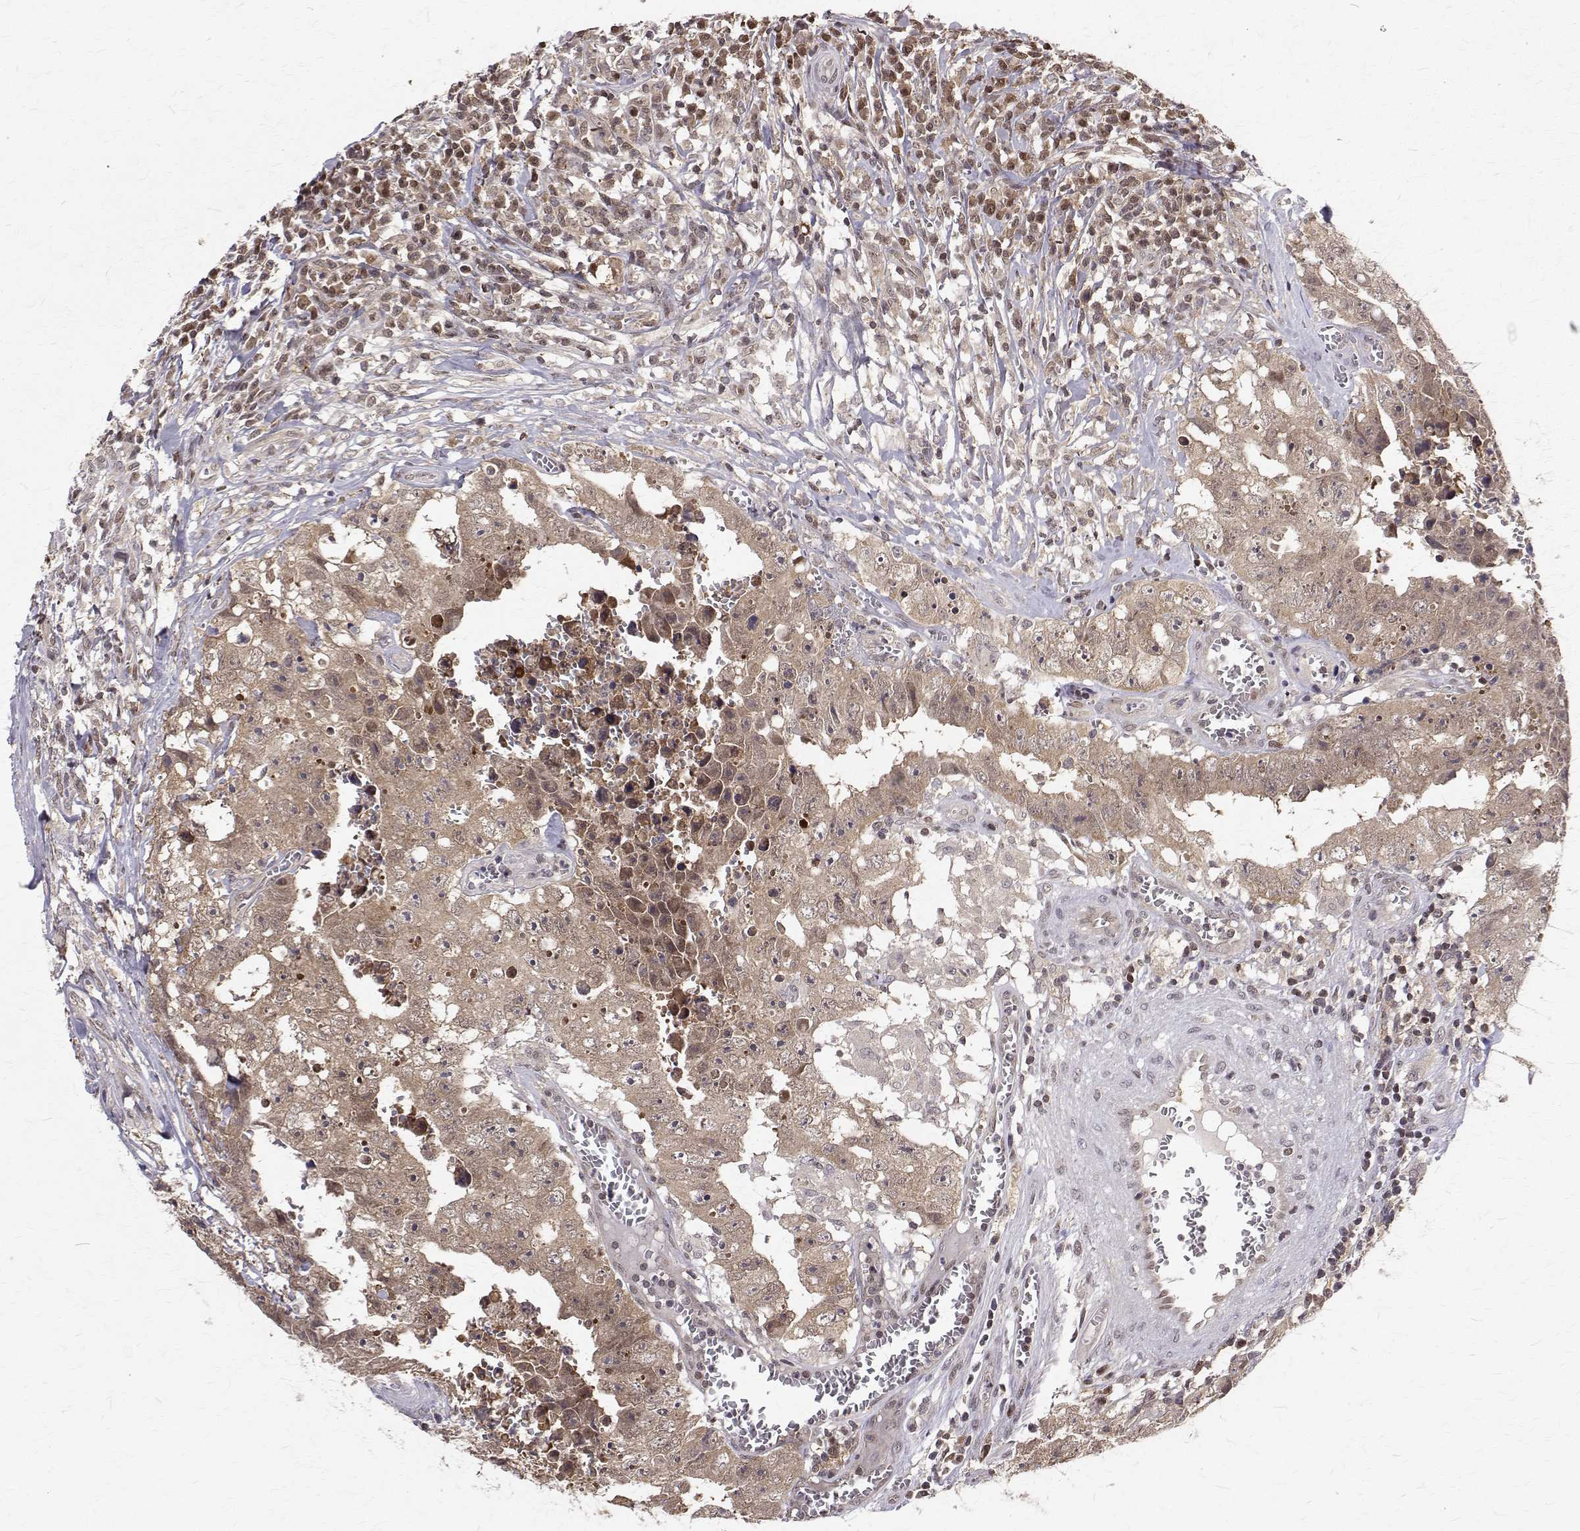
{"staining": {"intensity": "weak", "quantity": "25%-75%", "location": "cytoplasmic/membranous,nuclear"}, "tissue": "testis cancer", "cell_type": "Tumor cells", "image_type": "cancer", "snomed": [{"axis": "morphology", "description": "Carcinoma, Embryonal, NOS"}, {"axis": "topography", "description": "Testis"}], "caption": "About 25%-75% of tumor cells in testis cancer display weak cytoplasmic/membranous and nuclear protein positivity as visualized by brown immunohistochemical staining.", "gene": "NIF3L1", "patient": {"sex": "male", "age": 36}}